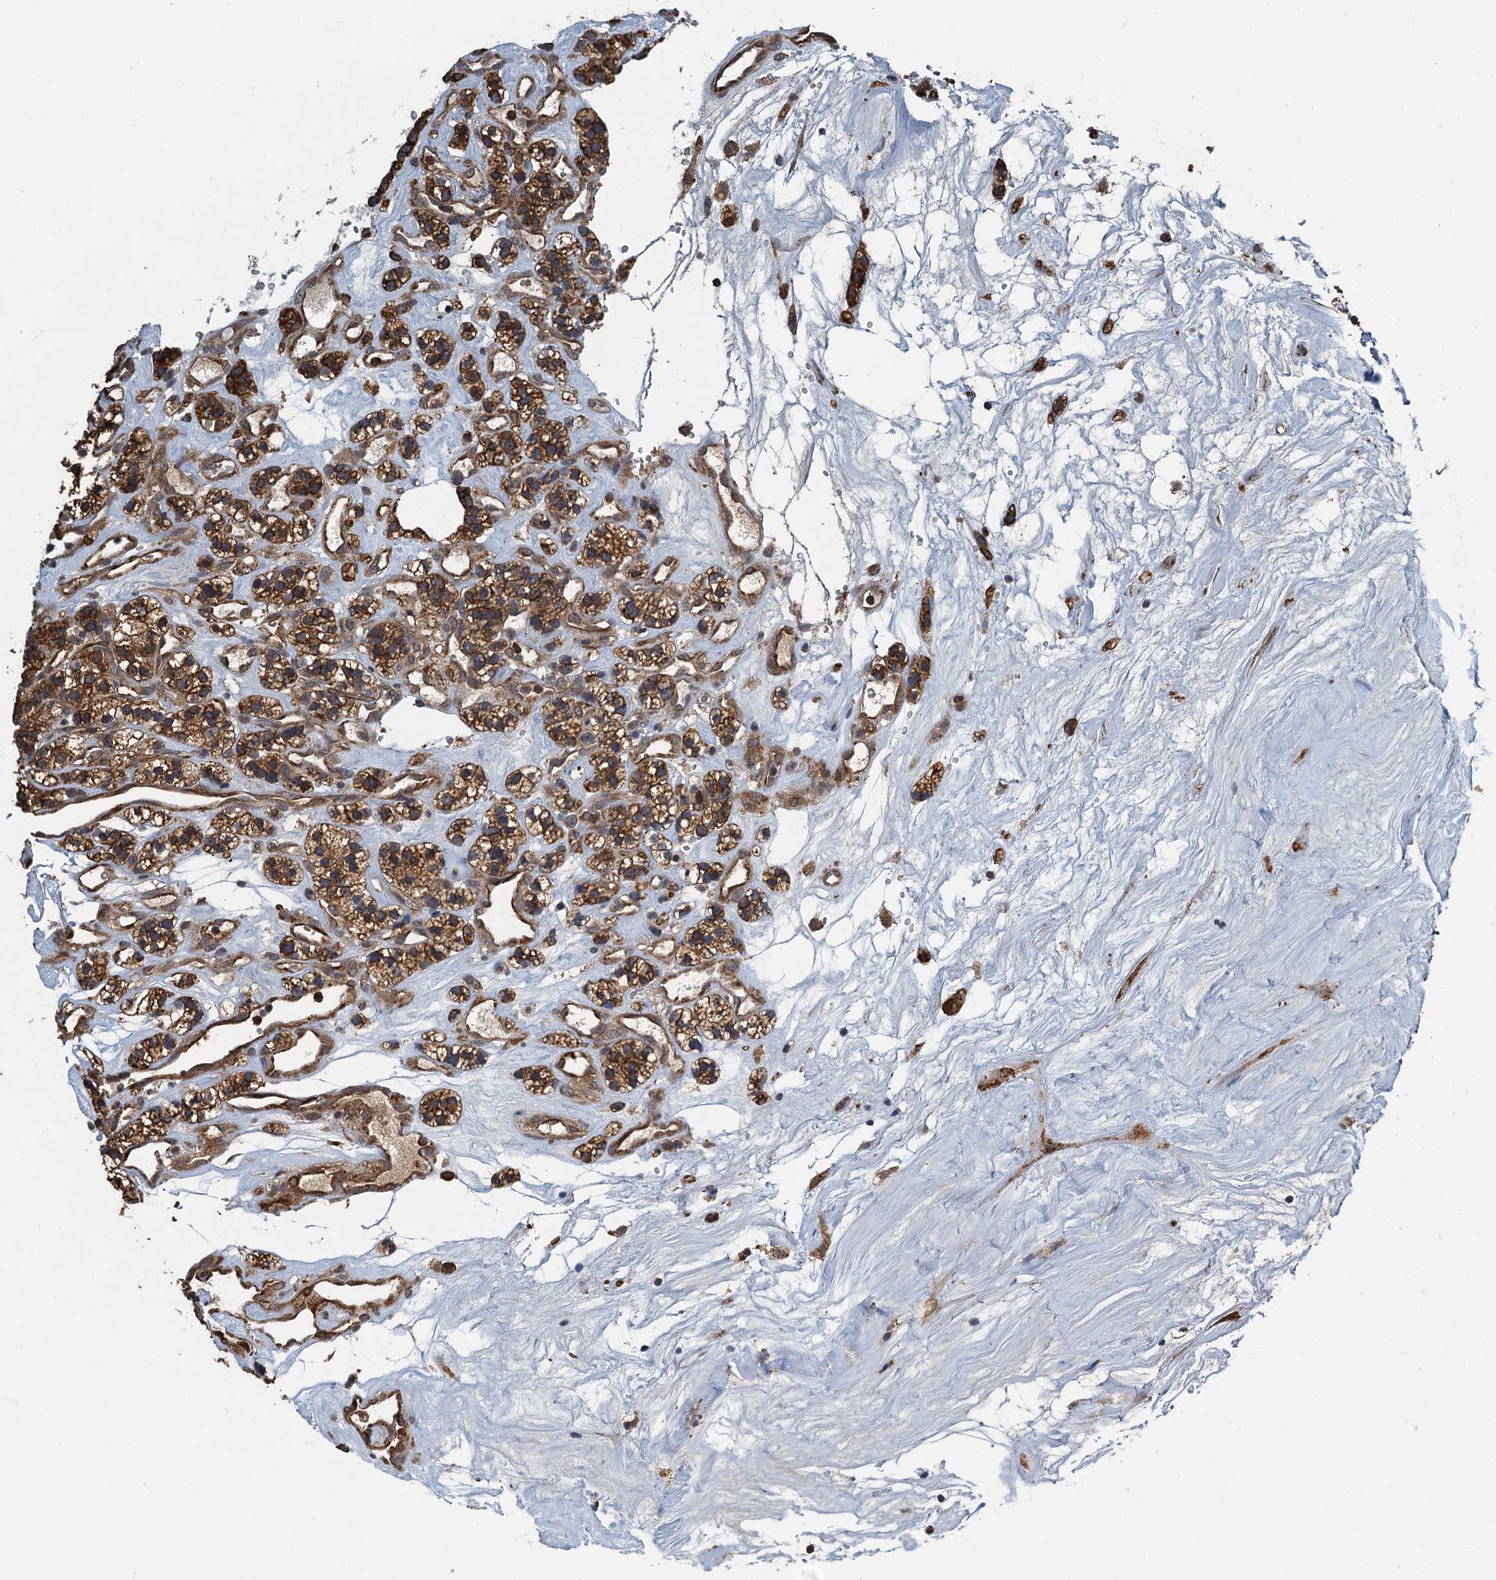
{"staining": {"intensity": "strong", "quantity": ">75%", "location": "cytoplasmic/membranous"}, "tissue": "renal cancer", "cell_type": "Tumor cells", "image_type": "cancer", "snomed": [{"axis": "morphology", "description": "Adenocarcinoma, NOS"}, {"axis": "topography", "description": "Kidney"}], "caption": "Brown immunohistochemical staining in renal cancer shows strong cytoplasmic/membranous positivity in approximately >75% of tumor cells. (Stains: DAB (3,3'-diaminobenzidine) in brown, nuclei in blue, Microscopy: brightfield microscopy at high magnification).", "gene": "WHAMM", "patient": {"sex": "female", "age": 57}}